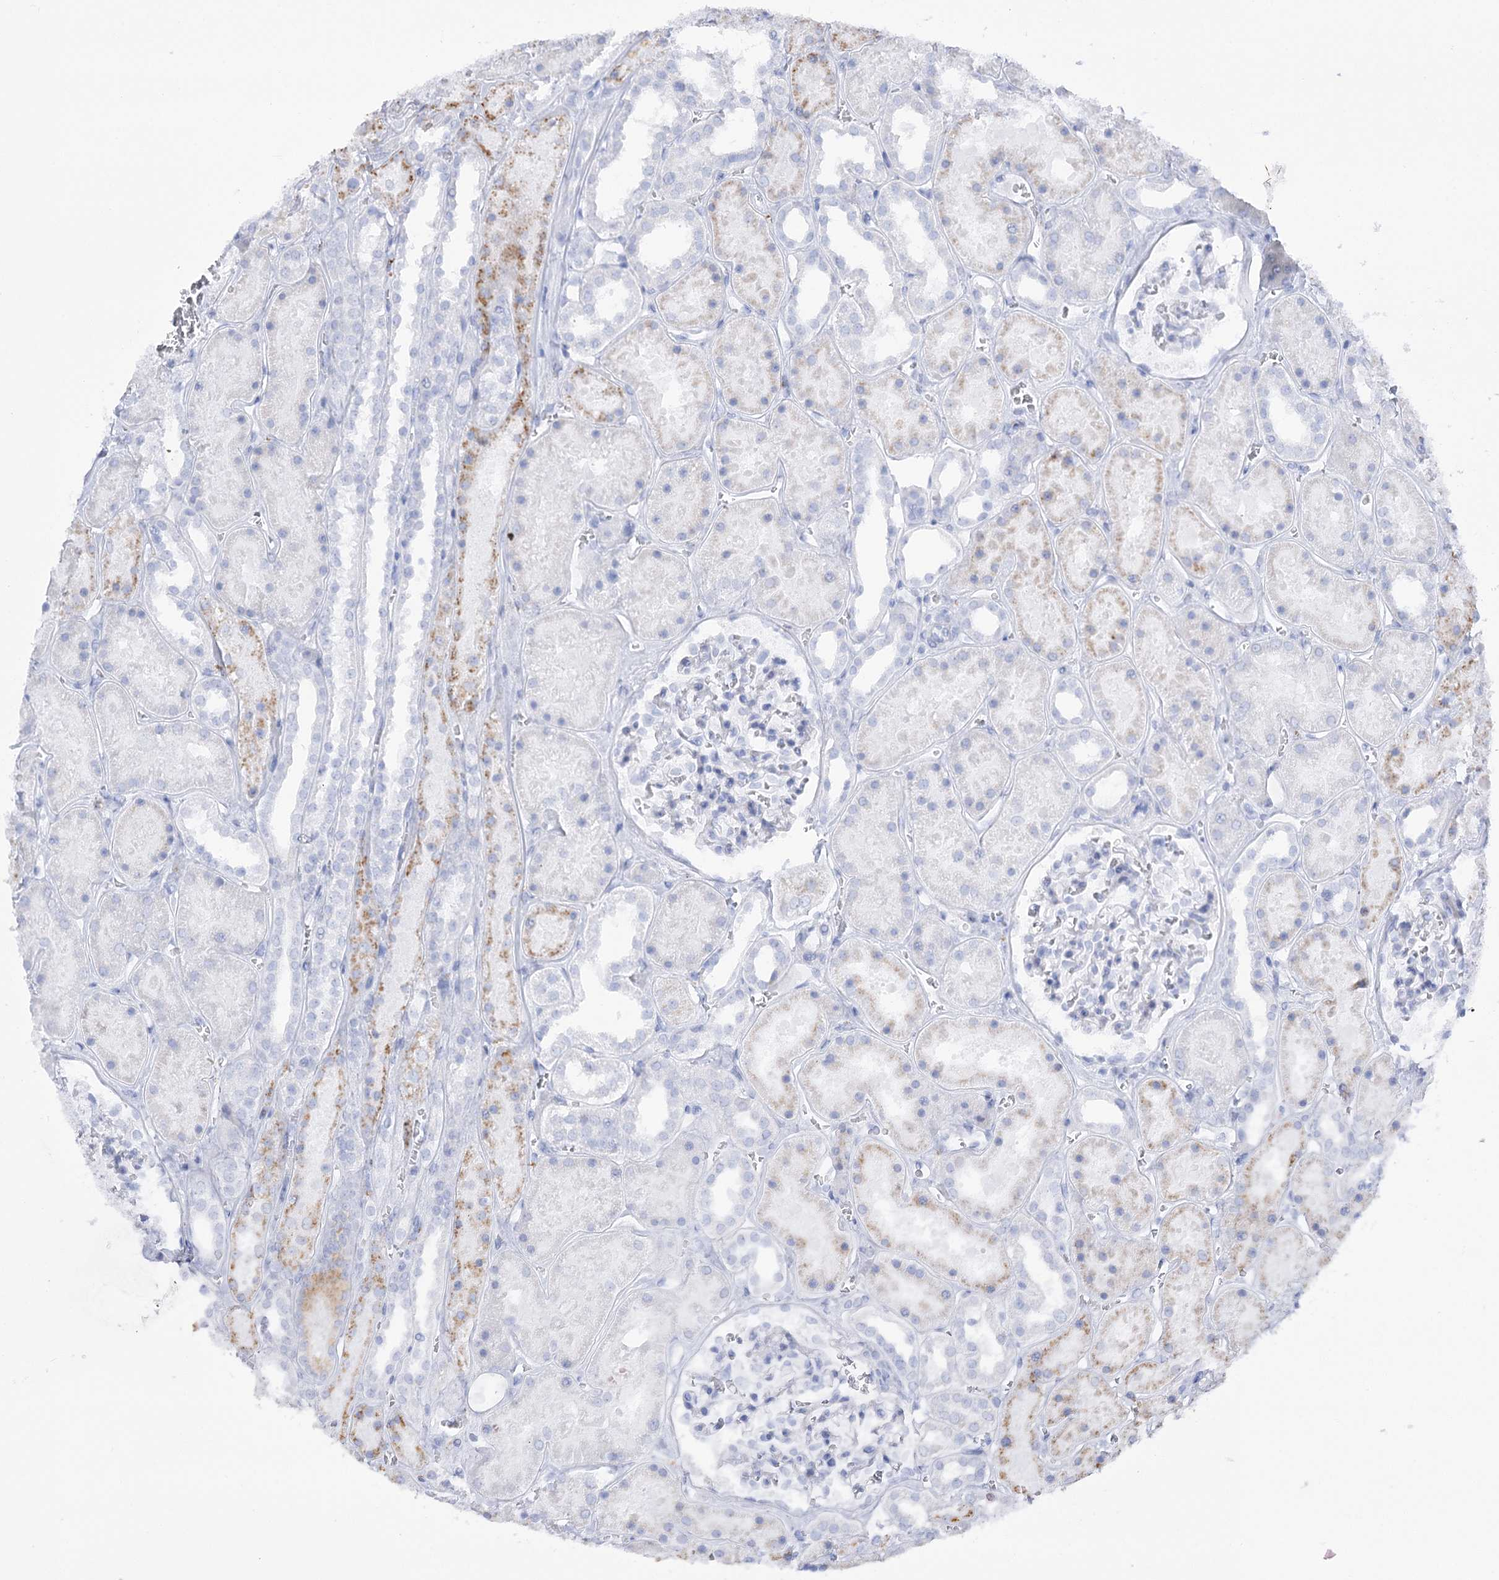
{"staining": {"intensity": "negative", "quantity": "none", "location": "none"}, "tissue": "kidney", "cell_type": "Cells in glomeruli", "image_type": "normal", "snomed": [{"axis": "morphology", "description": "Normal tissue, NOS"}, {"axis": "topography", "description": "Kidney"}], "caption": "Immunohistochemical staining of unremarkable human kidney exhibits no significant expression in cells in glomeruli. The staining was performed using DAB to visualize the protein expression in brown, while the nuclei were stained in blue with hematoxylin (Magnification: 20x).", "gene": "SIAE", "patient": {"sex": "female", "age": 41}}